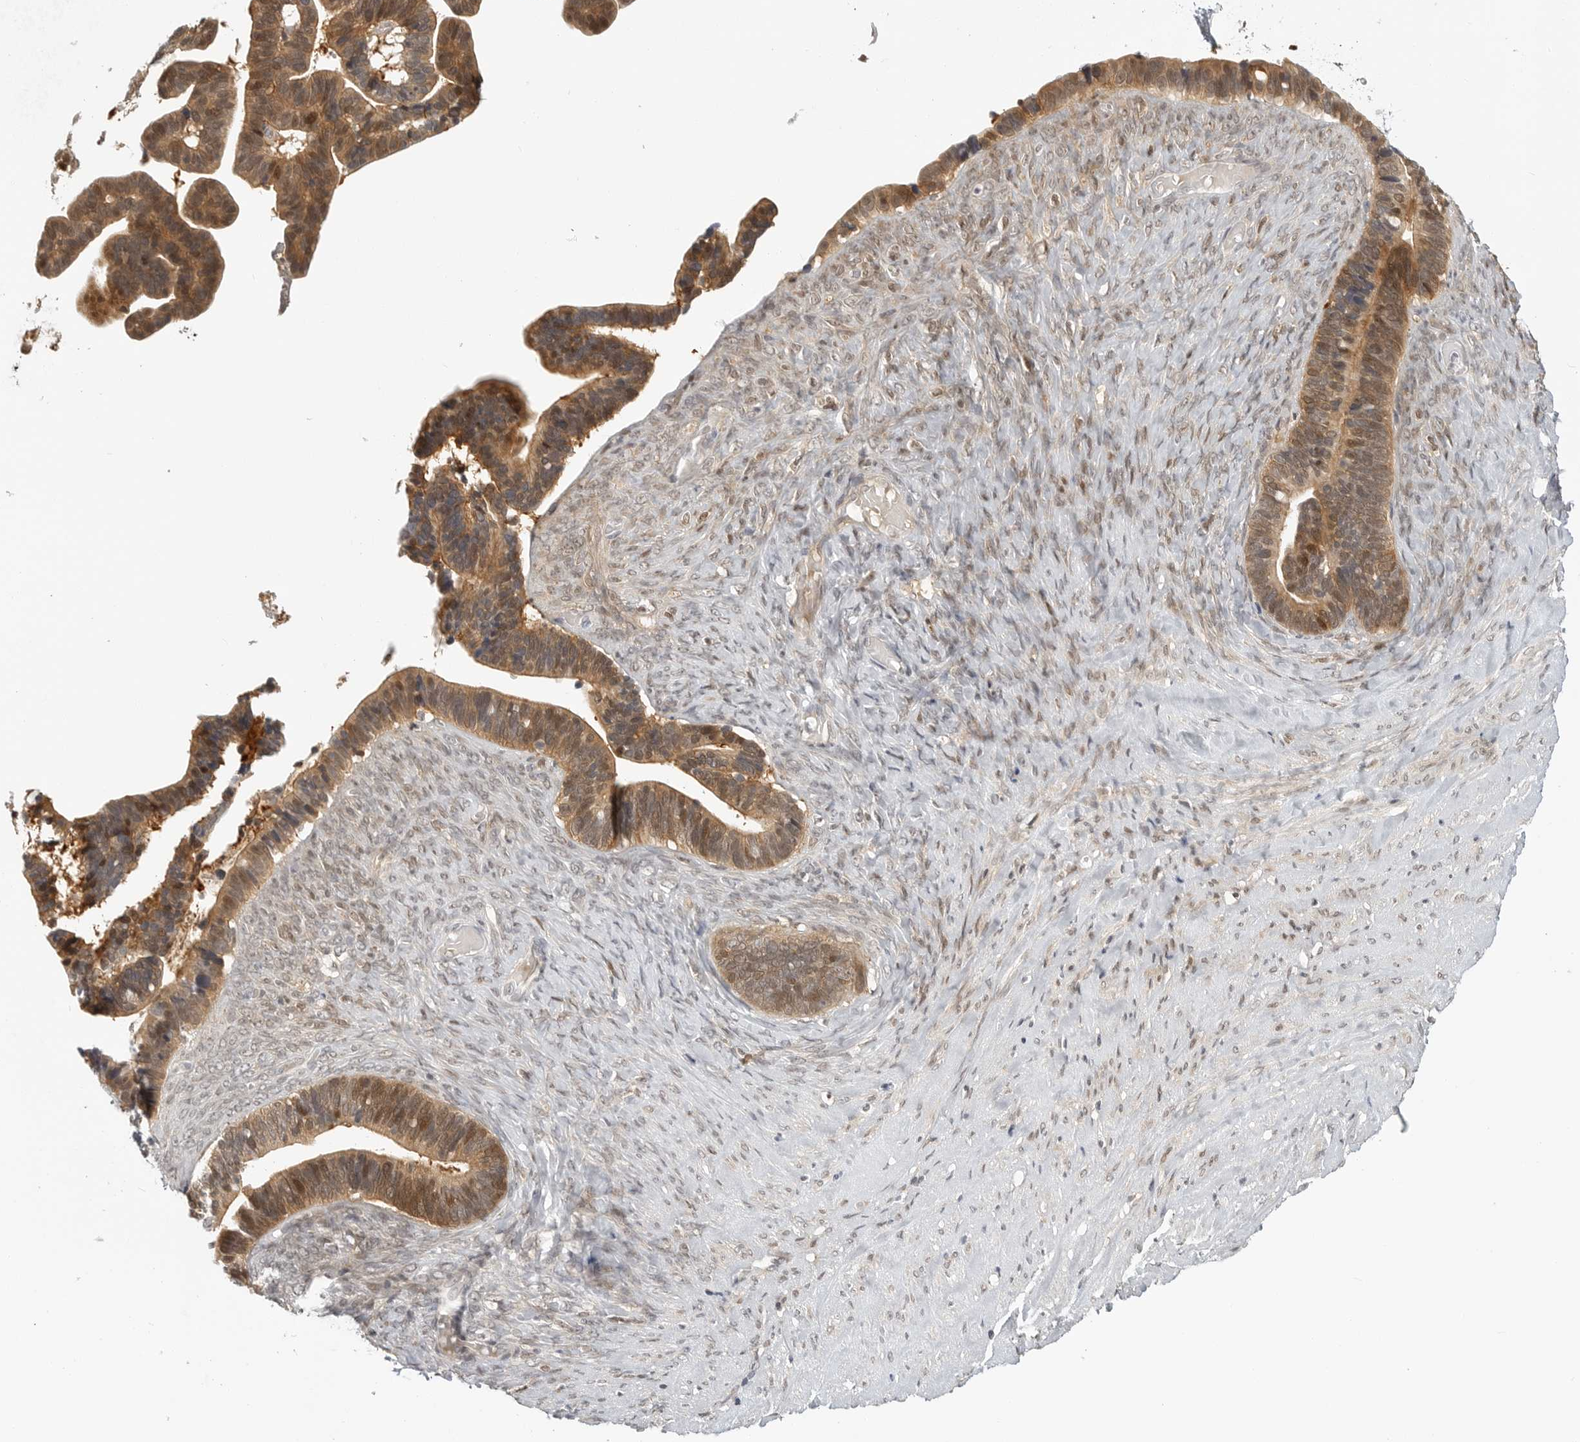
{"staining": {"intensity": "moderate", "quantity": ">75%", "location": "cytoplasmic/membranous,nuclear"}, "tissue": "ovarian cancer", "cell_type": "Tumor cells", "image_type": "cancer", "snomed": [{"axis": "morphology", "description": "Cystadenocarcinoma, serous, NOS"}, {"axis": "topography", "description": "Ovary"}], "caption": "Protein analysis of ovarian serous cystadenocarcinoma tissue reveals moderate cytoplasmic/membranous and nuclear staining in approximately >75% of tumor cells.", "gene": "CTIF", "patient": {"sex": "female", "age": 56}}